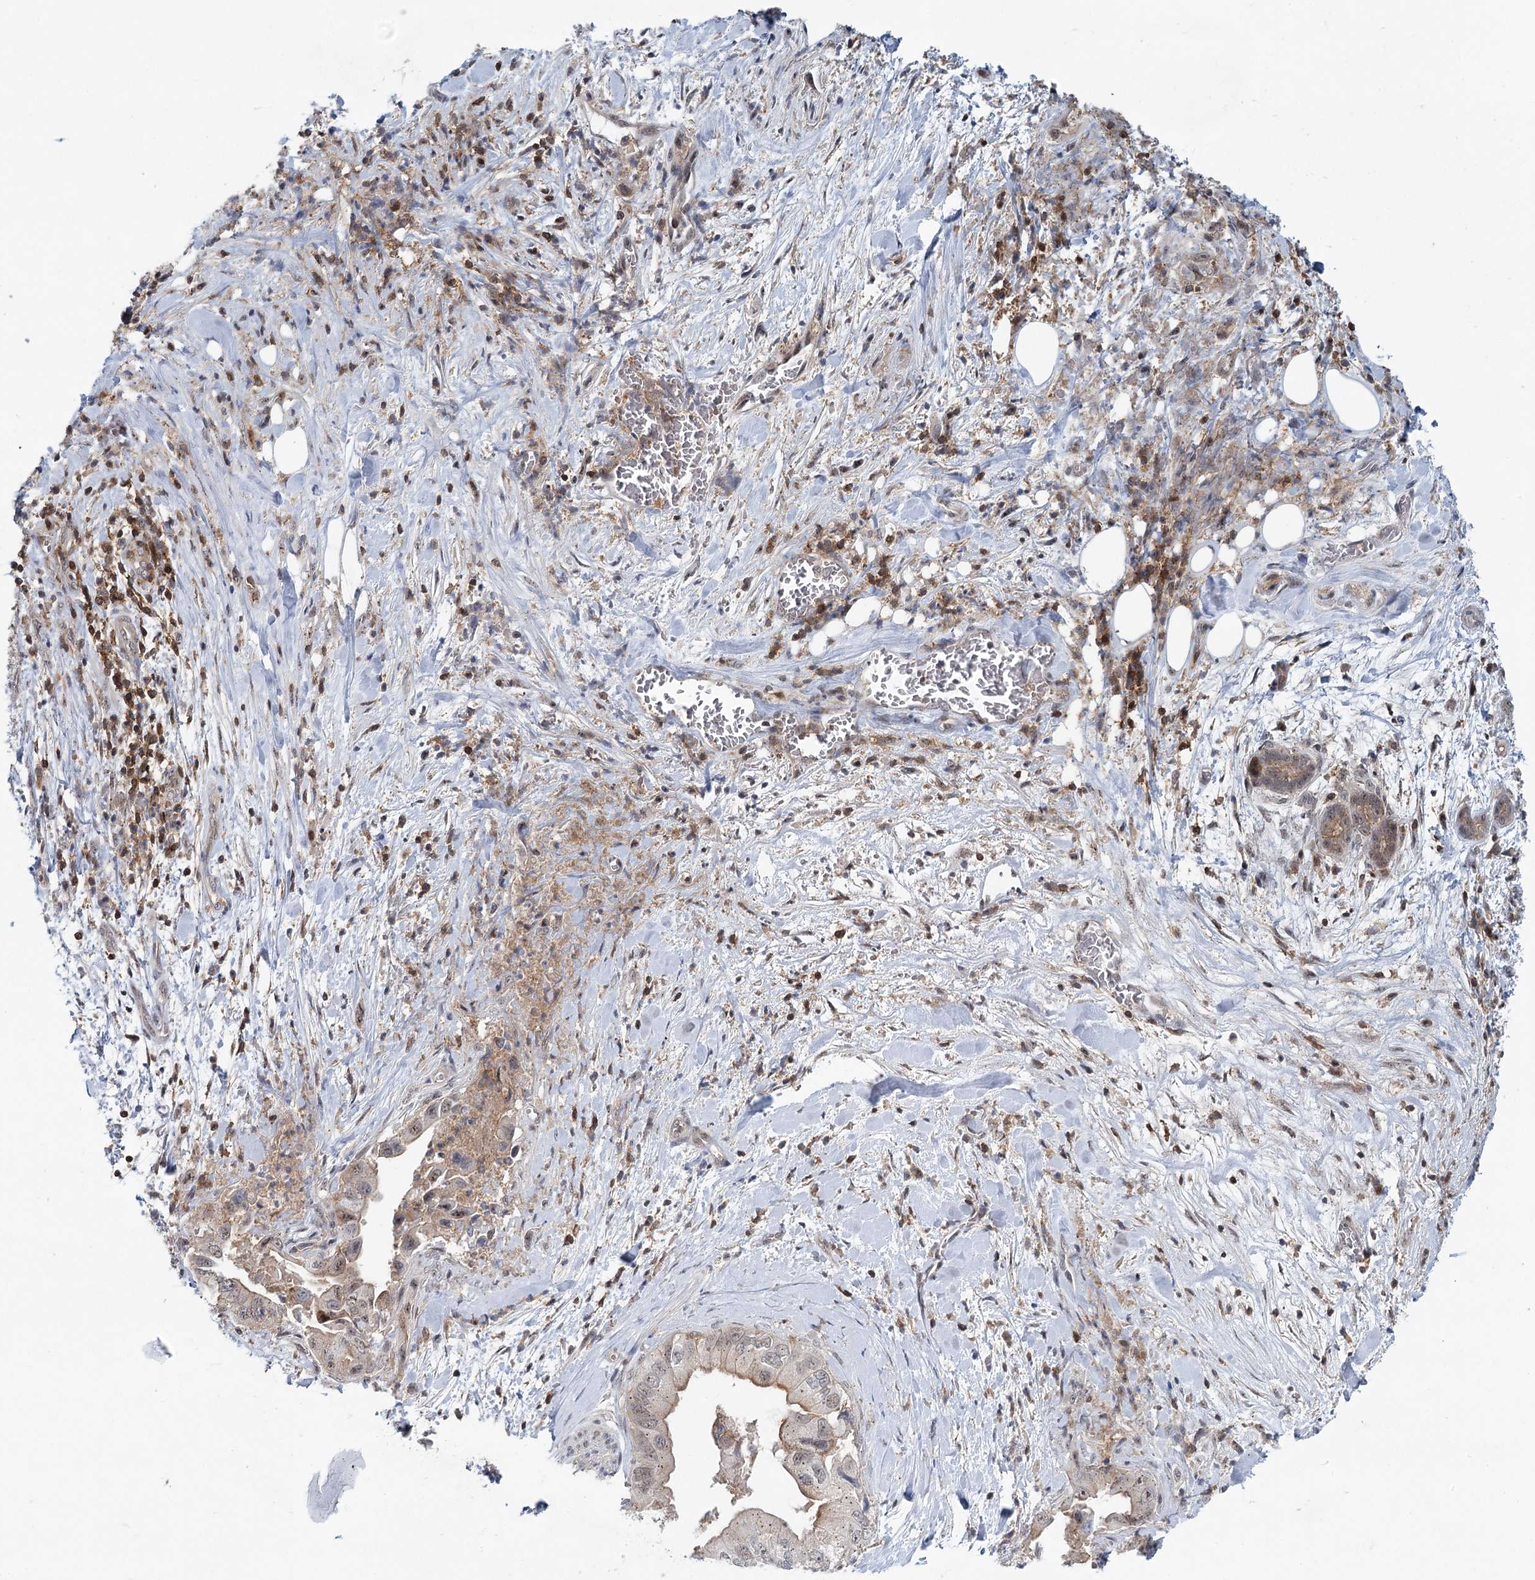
{"staining": {"intensity": "weak", "quantity": "<25%", "location": "cytoplasmic/membranous,nuclear"}, "tissue": "pancreatic cancer", "cell_type": "Tumor cells", "image_type": "cancer", "snomed": [{"axis": "morphology", "description": "Adenocarcinoma, NOS"}, {"axis": "topography", "description": "Pancreas"}], "caption": "This is an immunohistochemistry (IHC) histopathology image of human adenocarcinoma (pancreatic). There is no staining in tumor cells.", "gene": "CDC42SE2", "patient": {"sex": "female", "age": 78}}